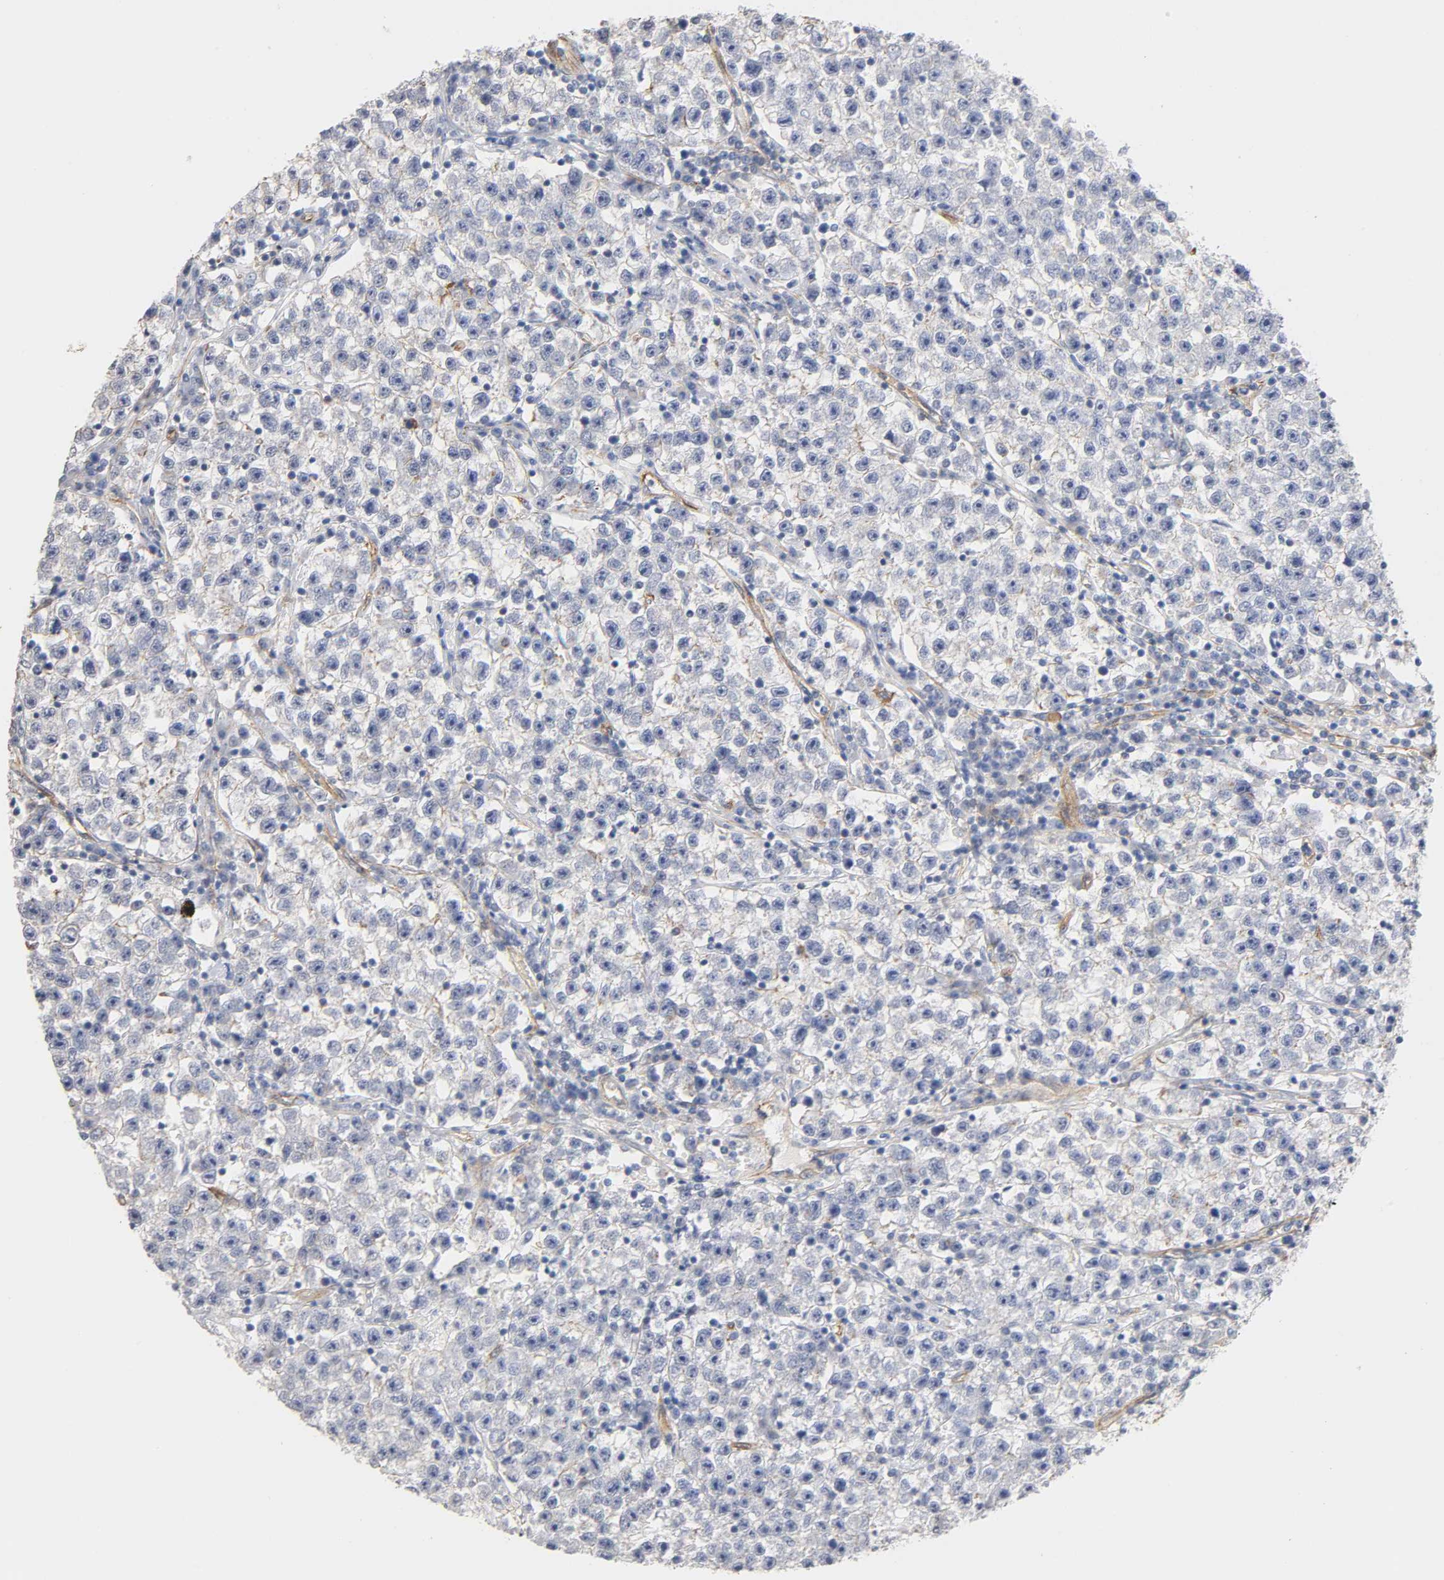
{"staining": {"intensity": "negative", "quantity": "none", "location": "none"}, "tissue": "testis cancer", "cell_type": "Tumor cells", "image_type": "cancer", "snomed": [{"axis": "morphology", "description": "Seminoma, NOS"}, {"axis": "topography", "description": "Testis"}], "caption": "This is a image of immunohistochemistry staining of testis cancer, which shows no expression in tumor cells.", "gene": "SPTAN1", "patient": {"sex": "male", "age": 22}}